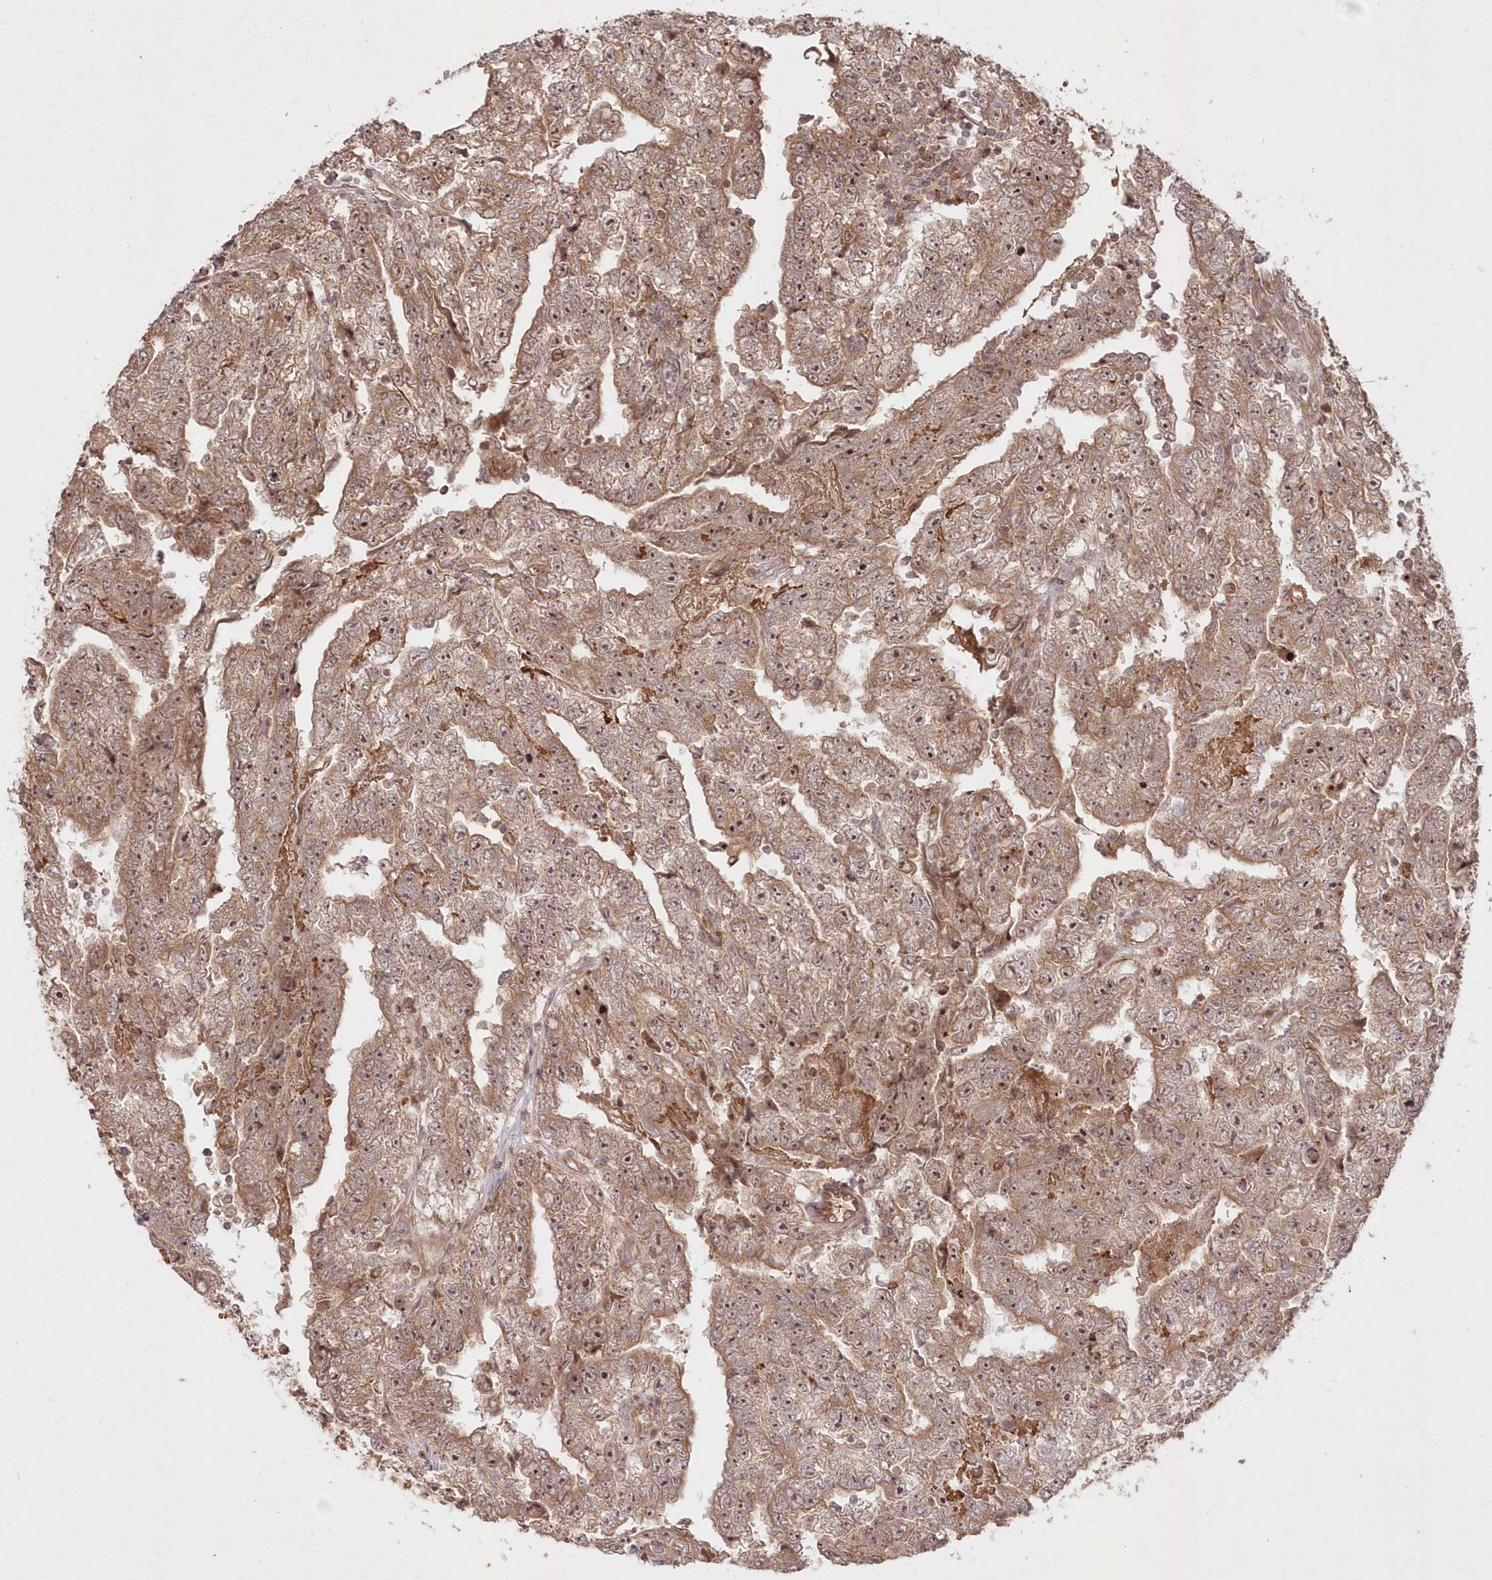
{"staining": {"intensity": "moderate", "quantity": ">75%", "location": "cytoplasmic/membranous,nuclear"}, "tissue": "testis cancer", "cell_type": "Tumor cells", "image_type": "cancer", "snomed": [{"axis": "morphology", "description": "Carcinoma, Embryonal, NOS"}, {"axis": "topography", "description": "Testis"}], "caption": "IHC of embryonal carcinoma (testis) exhibits medium levels of moderate cytoplasmic/membranous and nuclear staining in about >75% of tumor cells. Using DAB (brown) and hematoxylin (blue) stains, captured at high magnification using brightfield microscopy.", "gene": "SERINC1", "patient": {"sex": "male", "age": 25}}